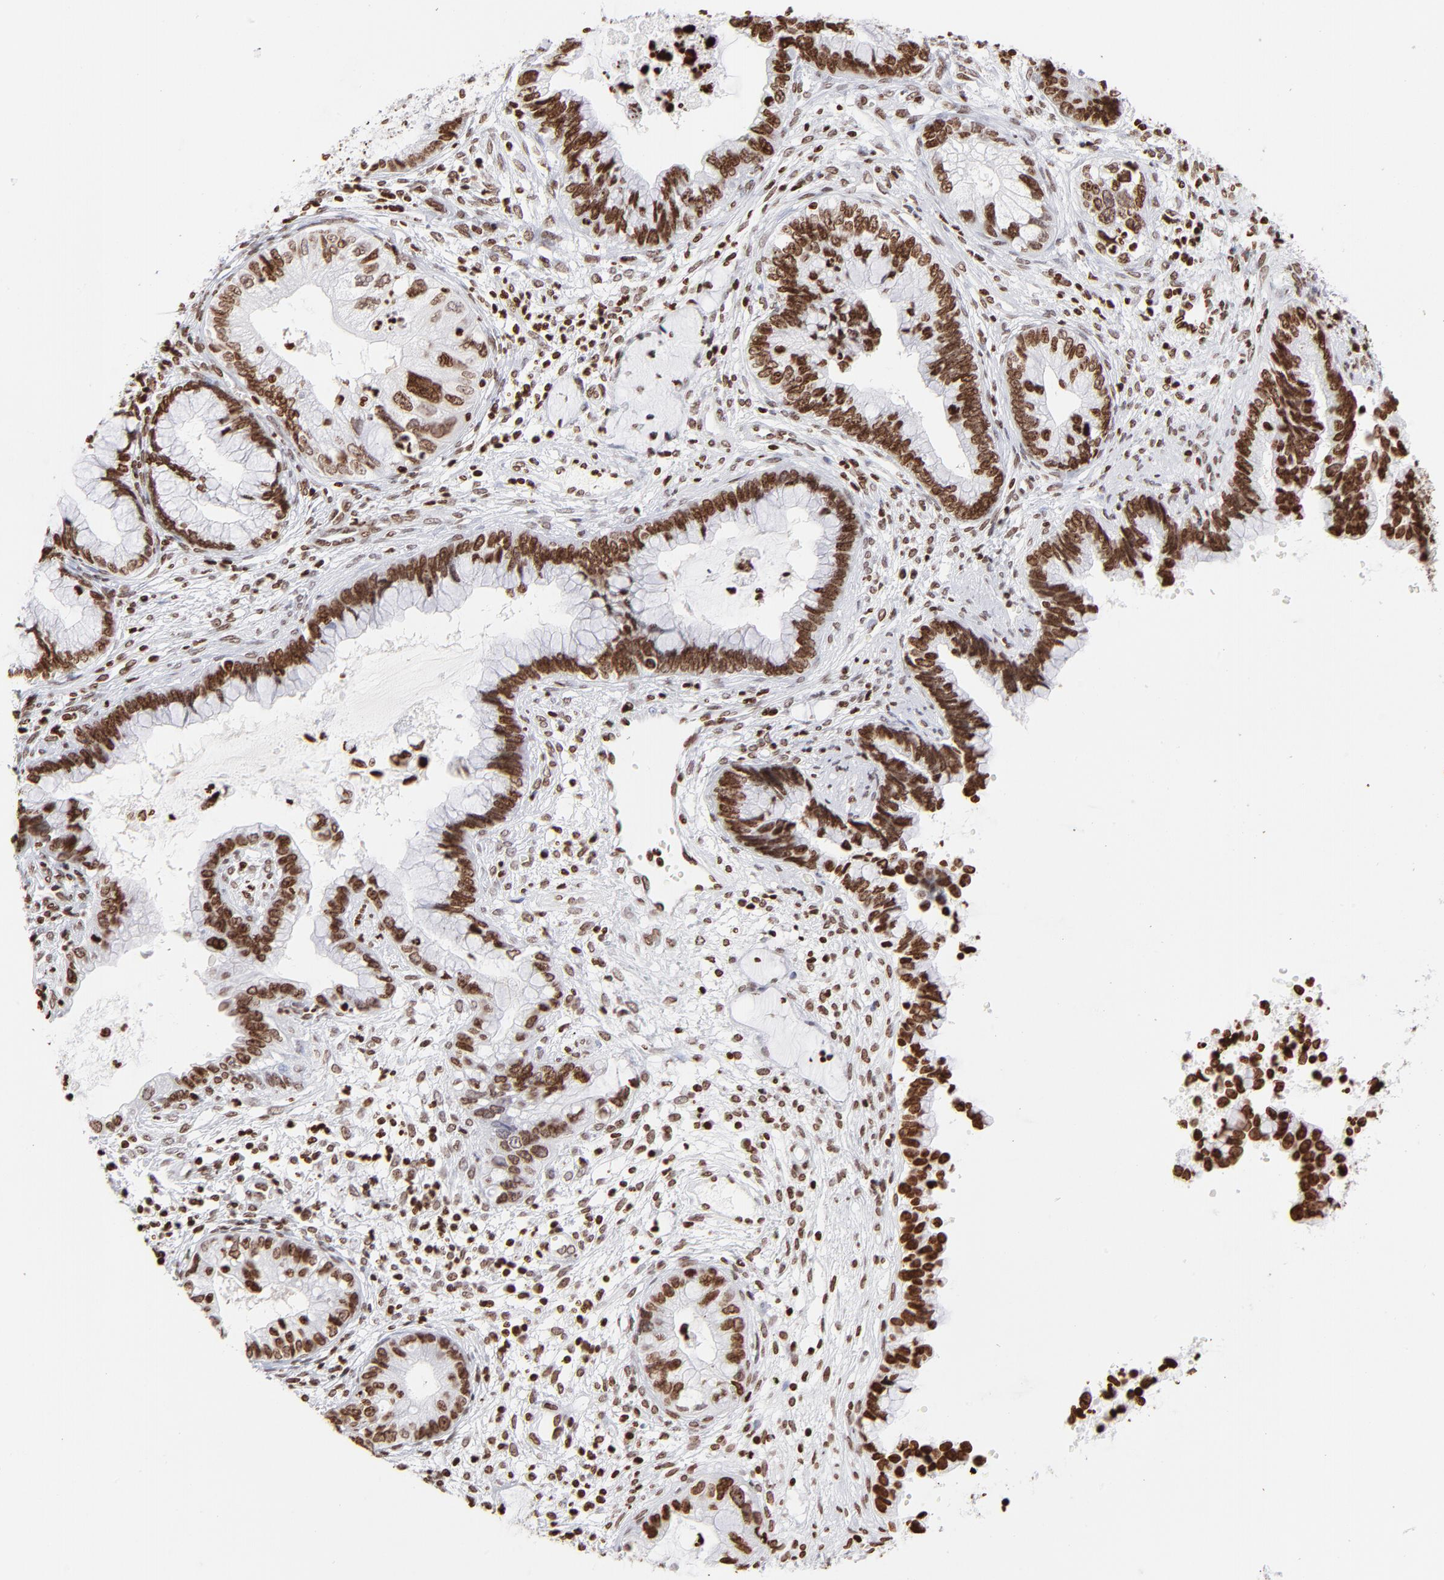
{"staining": {"intensity": "strong", "quantity": ">75%", "location": "nuclear"}, "tissue": "cervical cancer", "cell_type": "Tumor cells", "image_type": "cancer", "snomed": [{"axis": "morphology", "description": "Adenocarcinoma, NOS"}, {"axis": "topography", "description": "Cervix"}], "caption": "Strong nuclear positivity for a protein is appreciated in approximately >75% of tumor cells of adenocarcinoma (cervical) using immunohistochemistry (IHC).", "gene": "RTL4", "patient": {"sex": "female", "age": 44}}